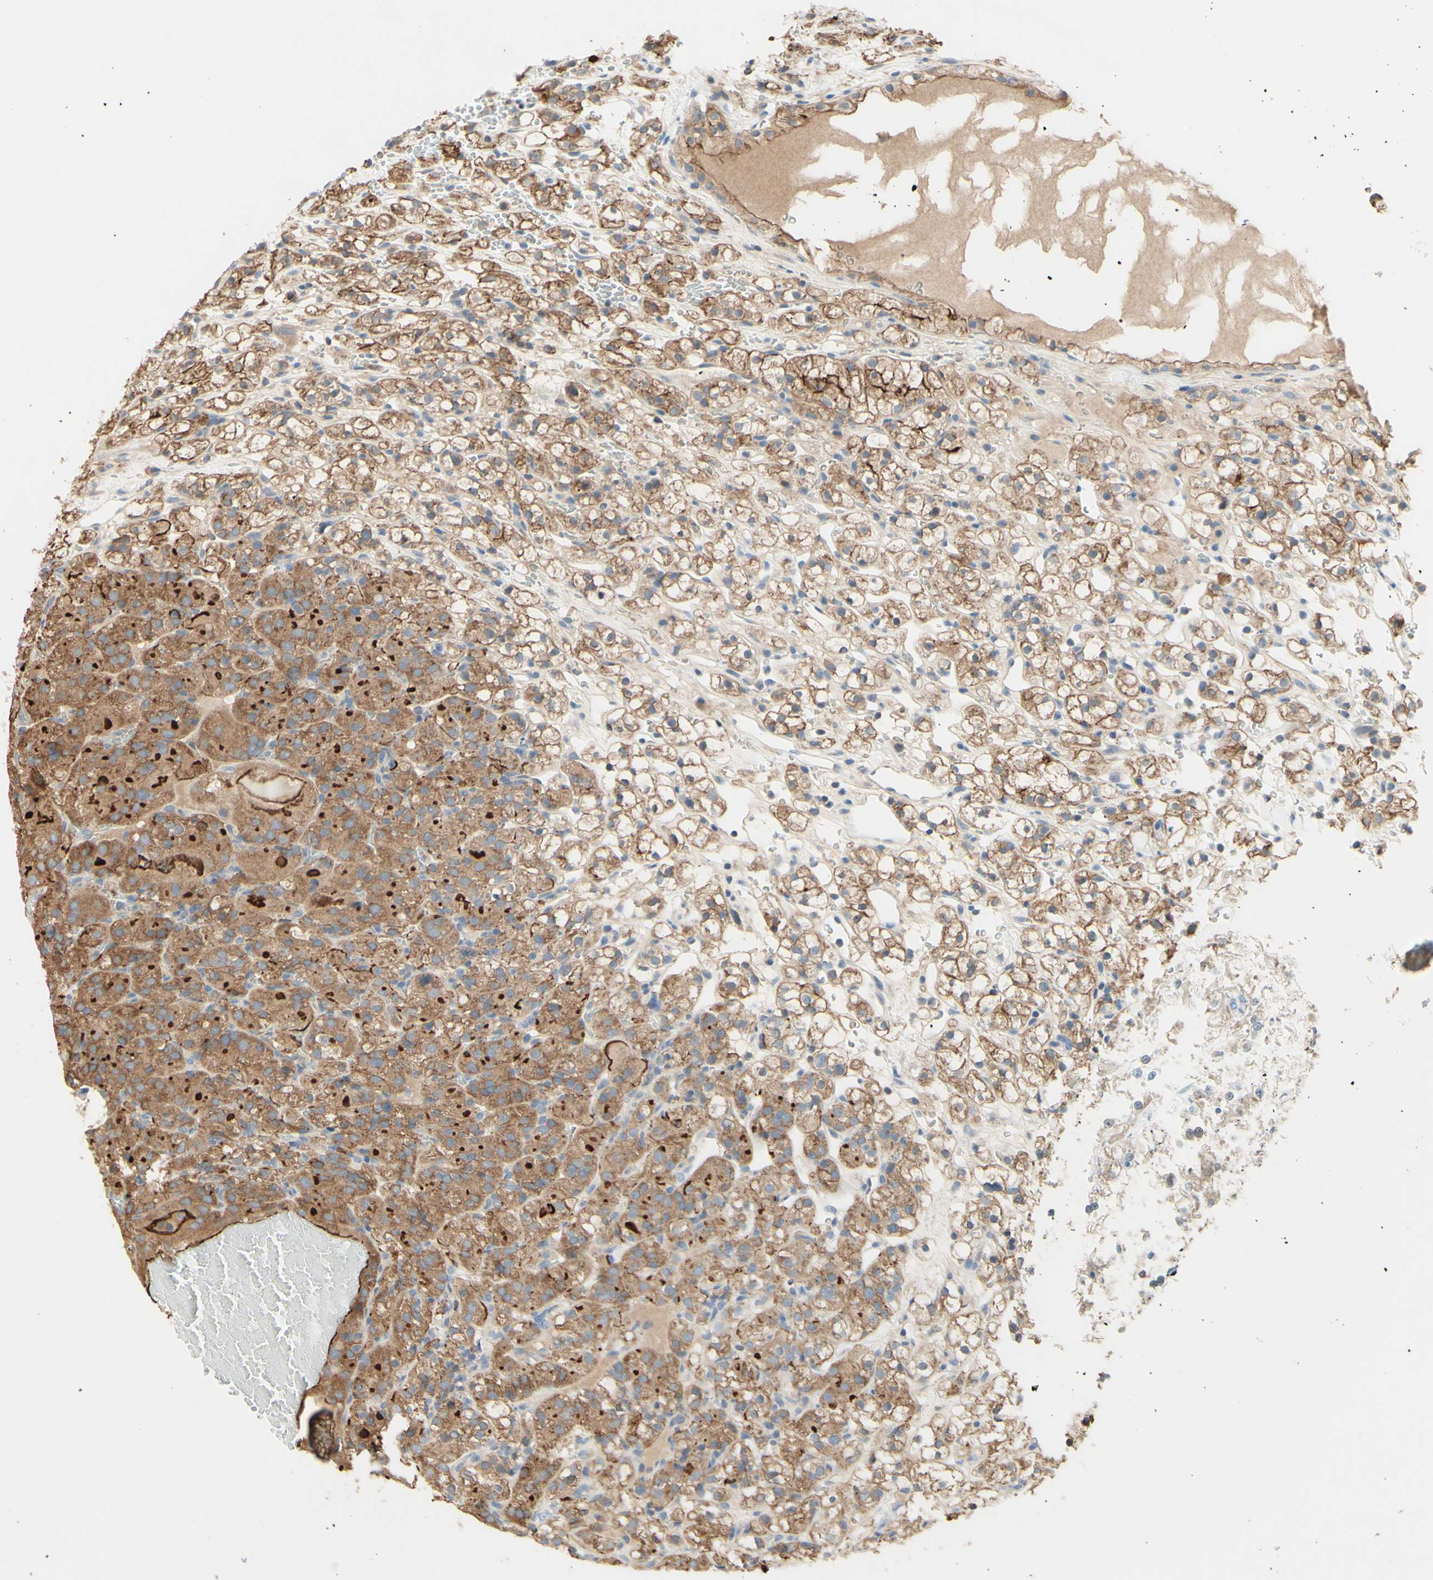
{"staining": {"intensity": "moderate", "quantity": ">75%", "location": "cytoplasmic/membranous"}, "tissue": "renal cancer", "cell_type": "Tumor cells", "image_type": "cancer", "snomed": [{"axis": "morphology", "description": "Adenocarcinoma, NOS"}, {"axis": "topography", "description": "Kidney"}], "caption": "IHC of human renal adenocarcinoma reveals medium levels of moderate cytoplasmic/membranous staining in about >75% of tumor cells. Nuclei are stained in blue.", "gene": "MTM1", "patient": {"sex": "male", "age": 61}}